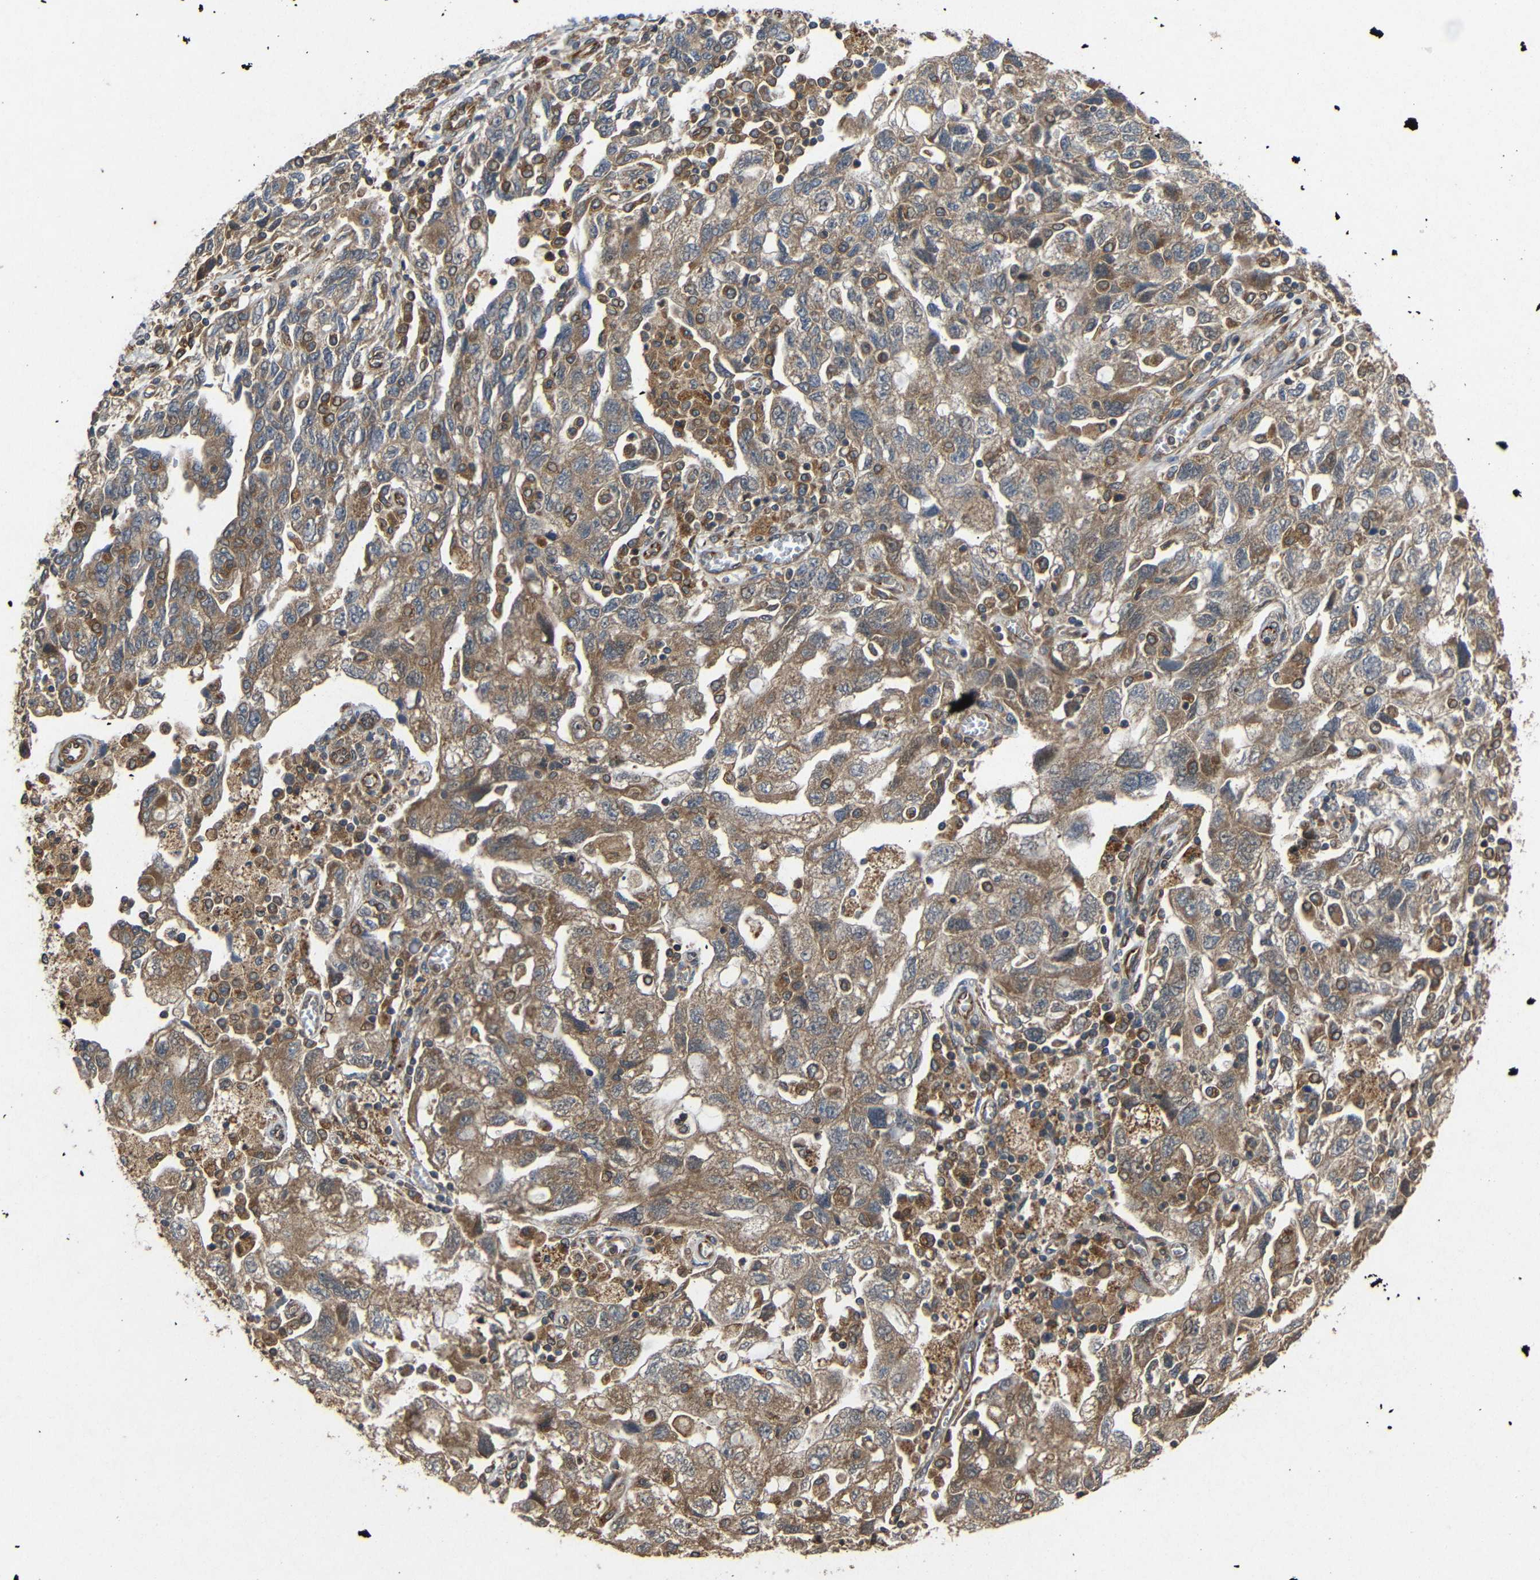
{"staining": {"intensity": "moderate", "quantity": ">75%", "location": "cytoplasmic/membranous"}, "tissue": "ovarian cancer", "cell_type": "Tumor cells", "image_type": "cancer", "snomed": [{"axis": "morphology", "description": "Carcinoma, NOS"}, {"axis": "morphology", "description": "Cystadenocarcinoma, serous, NOS"}, {"axis": "topography", "description": "Ovary"}], "caption": "A histopathology image showing moderate cytoplasmic/membranous expression in approximately >75% of tumor cells in serous cystadenocarcinoma (ovarian), as visualized by brown immunohistochemical staining.", "gene": "EIF2S1", "patient": {"sex": "female", "age": 69}}